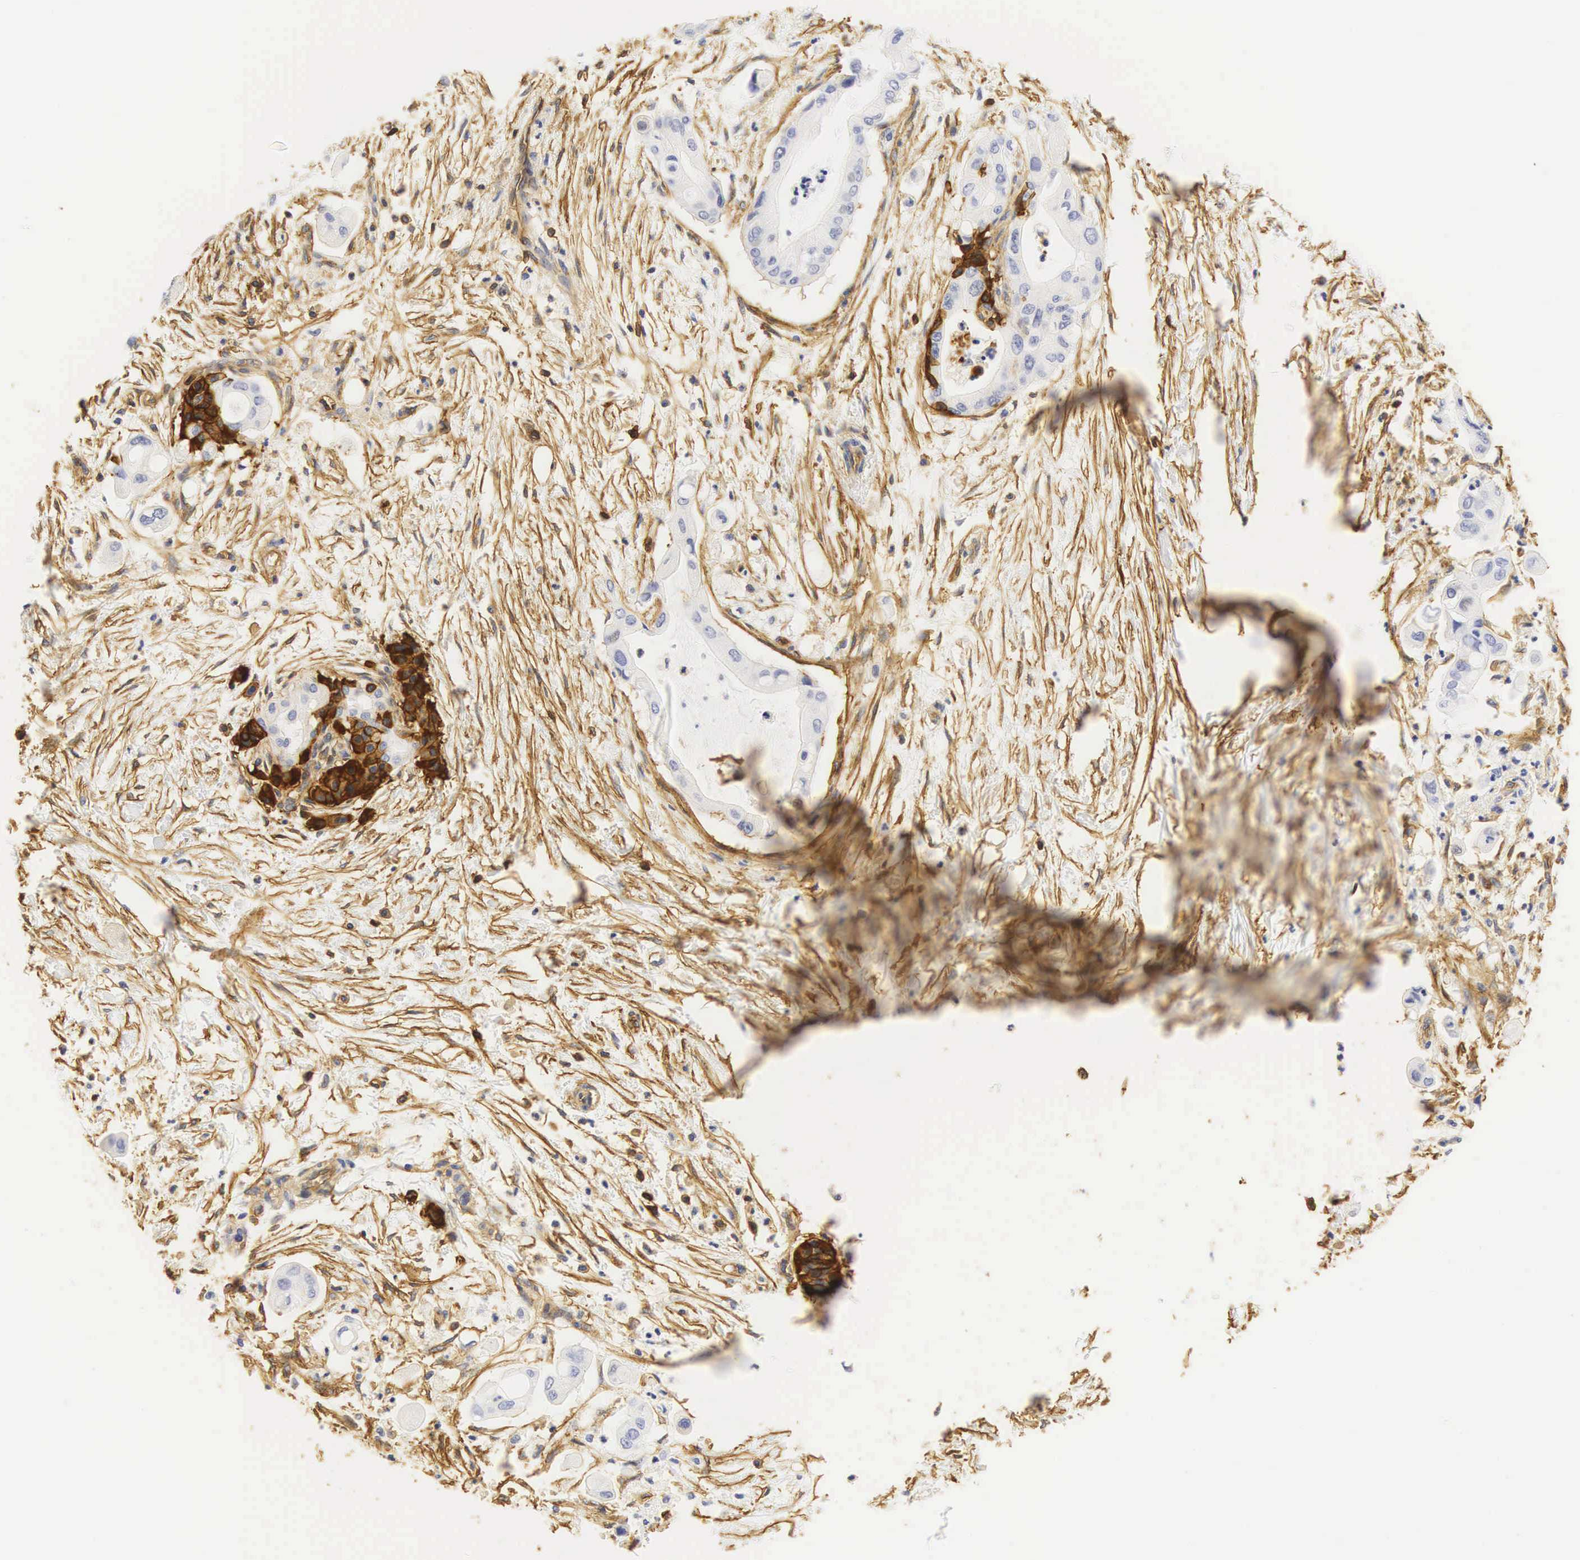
{"staining": {"intensity": "negative", "quantity": "none", "location": "none"}, "tissue": "pancreatic cancer", "cell_type": "Tumor cells", "image_type": "cancer", "snomed": [{"axis": "morphology", "description": "Adenocarcinoma, NOS"}, {"axis": "topography", "description": "Pancreas"}], "caption": "IHC micrograph of neoplastic tissue: adenocarcinoma (pancreatic) stained with DAB demonstrates no significant protein staining in tumor cells.", "gene": "CD99", "patient": {"sex": "male", "age": 58}}